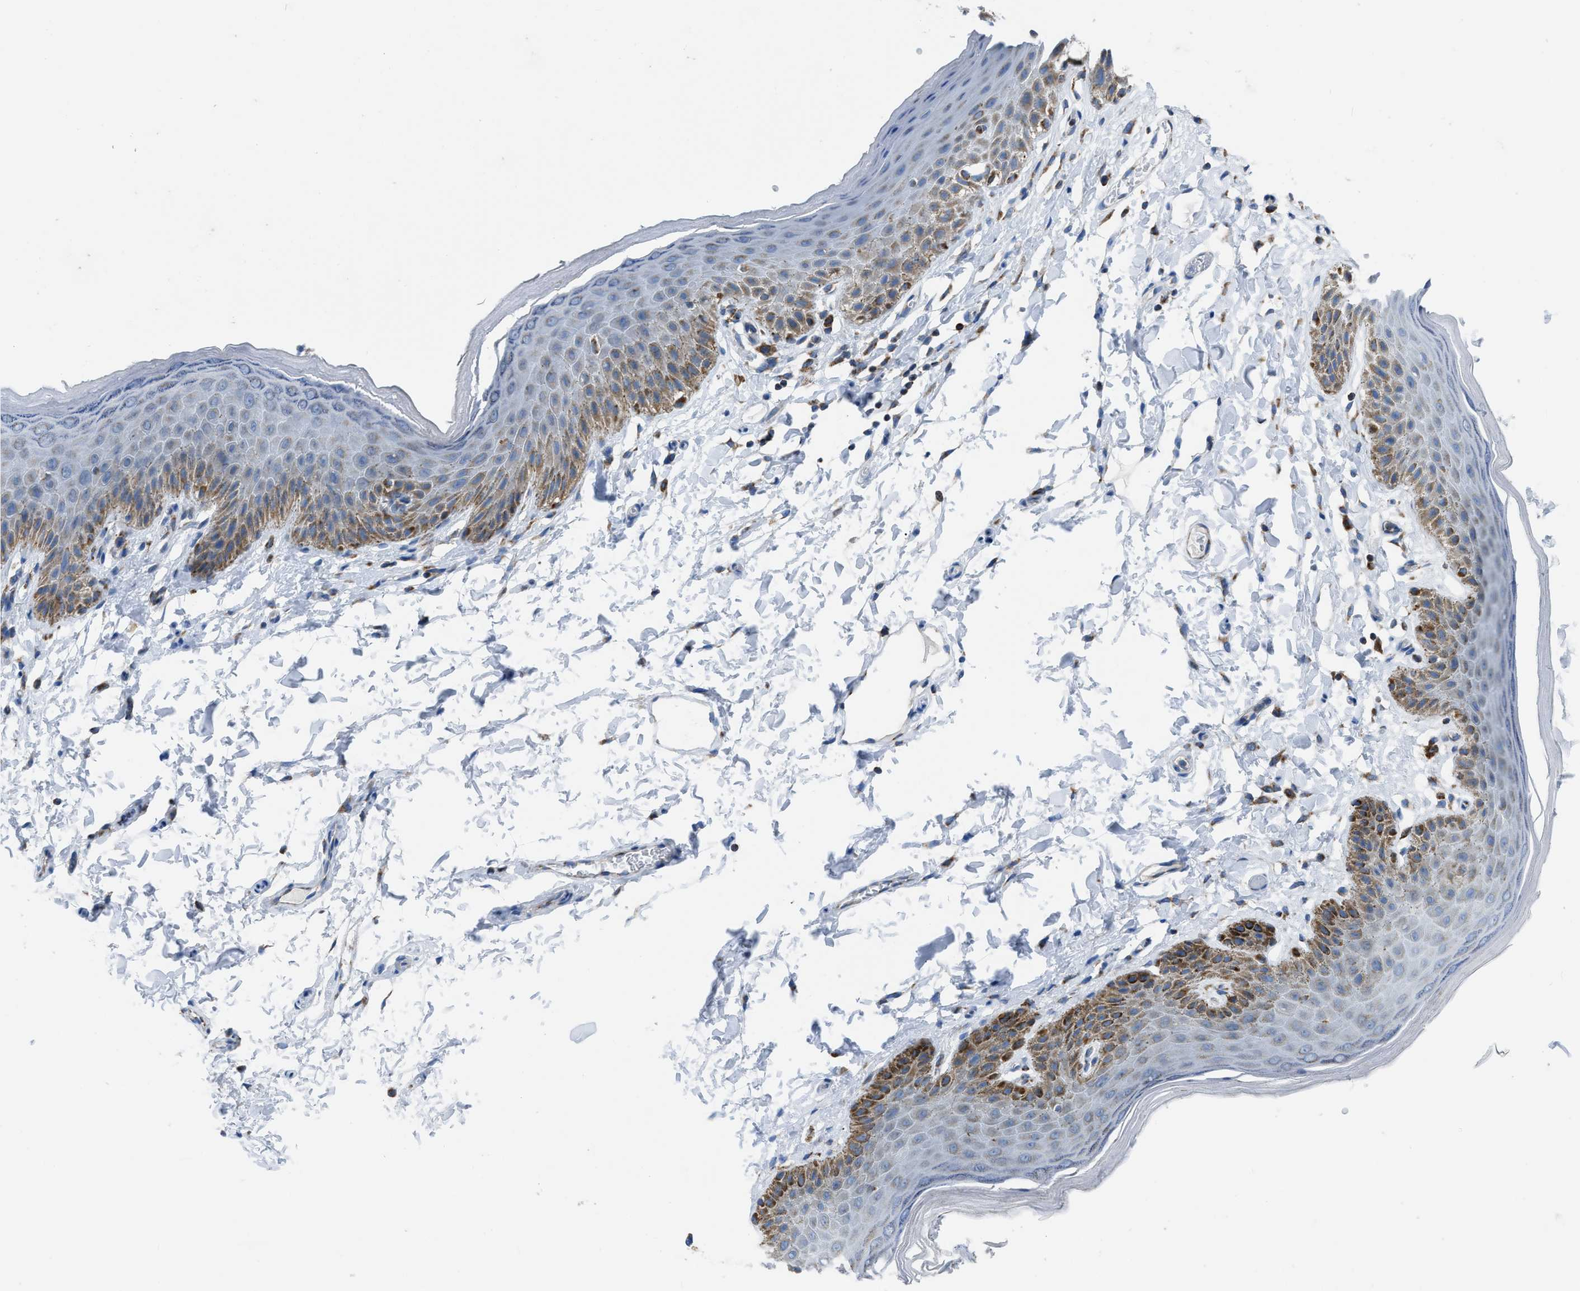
{"staining": {"intensity": "moderate", "quantity": "<25%", "location": "cytoplasmic/membranous"}, "tissue": "skin", "cell_type": "Epidermal cells", "image_type": "normal", "snomed": [{"axis": "morphology", "description": "Normal tissue, NOS"}, {"axis": "topography", "description": "Anal"}], "caption": "The photomicrograph reveals staining of benign skin, revealing moderate cytoplasmic/membranous protein positivity (brown color) within epidermal cells.", "gene": "ETFB", "patient": {"sex": "male", "age": 44}}